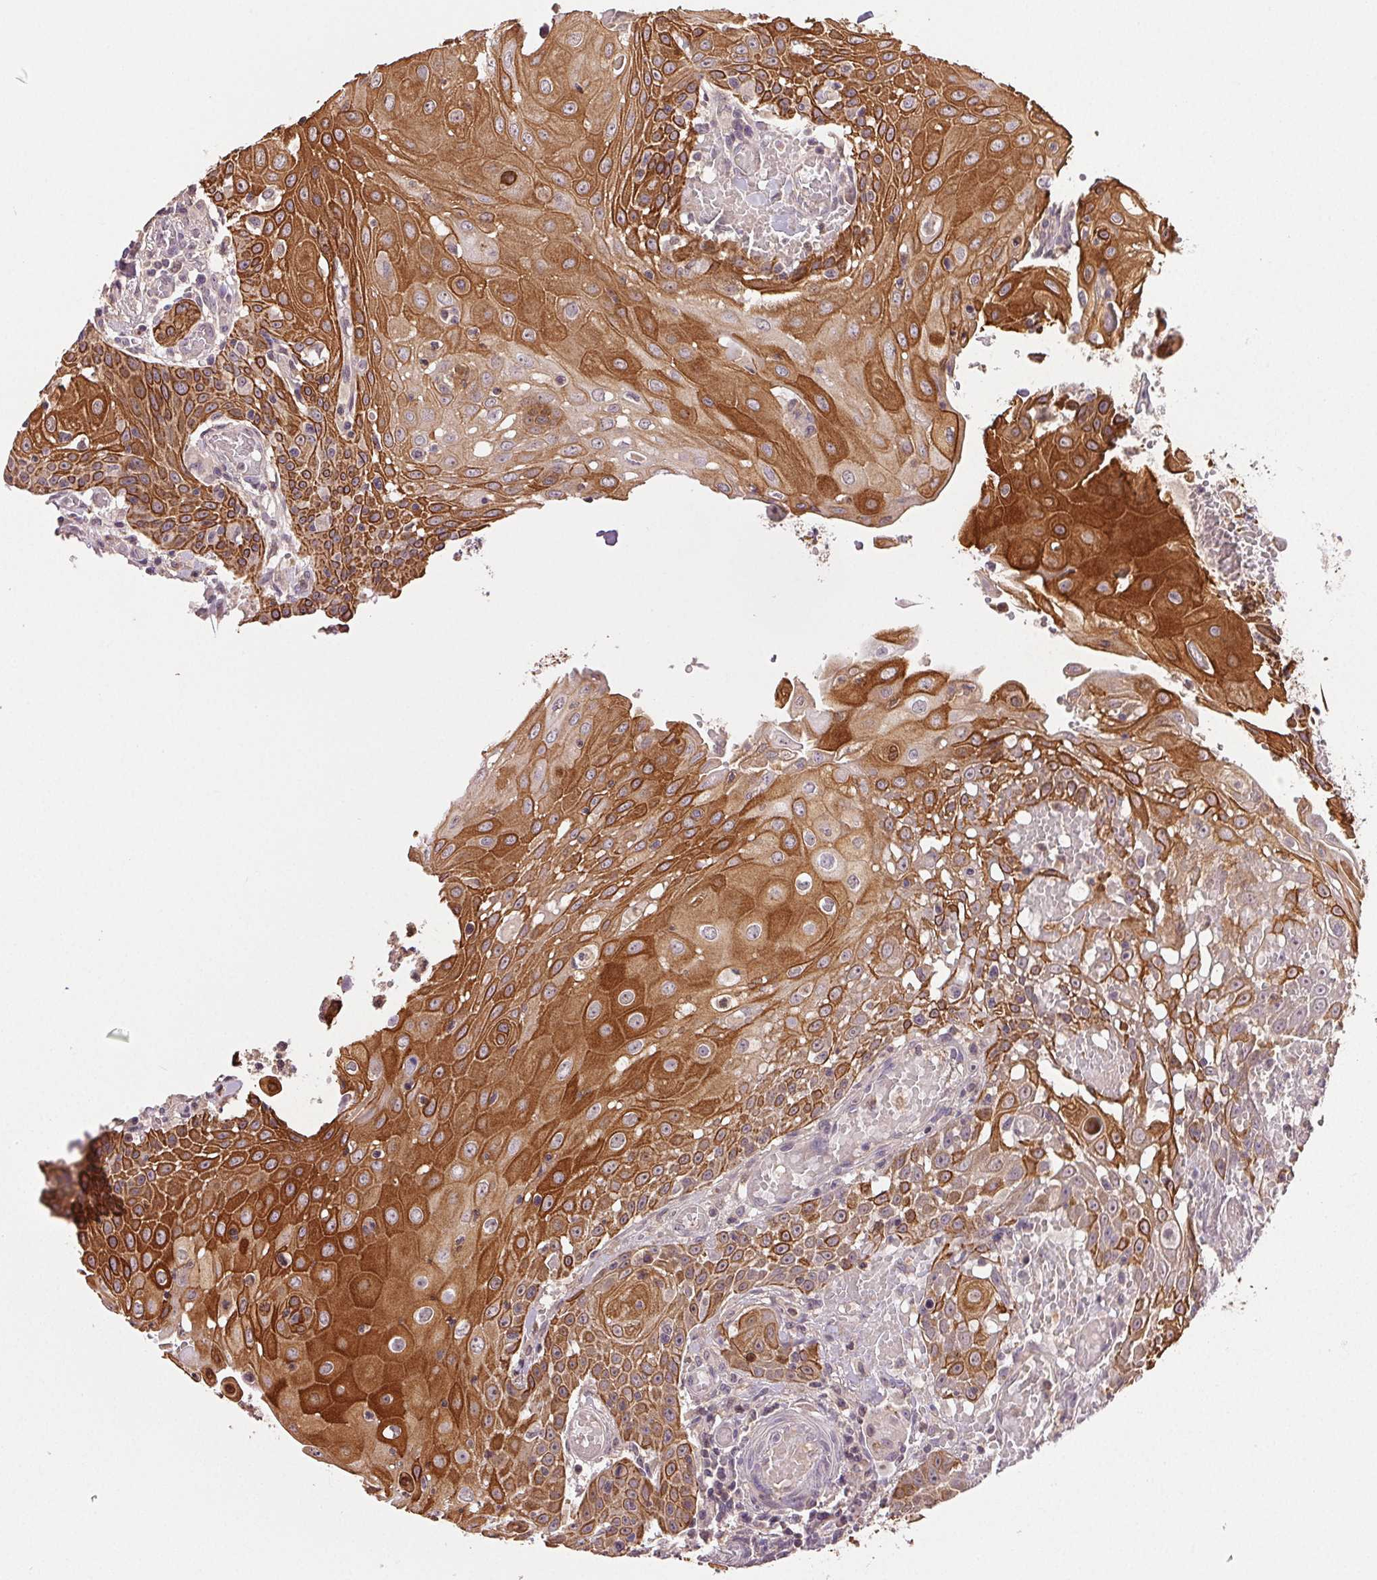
{"staining": {"intensity": "moderate", "quantity": ">75%", "location": "cytoplasmic/membranous"}, "tissue": "head and neck cancer", "cell_type": "Tumor cells", "image_type": "cancer", "snomed": [{"axis": "morphology", "description": "Normal tissue, NOS"}, {"axis": "morphology", "description": "Squamous cell carcinoma, NOS"}, {"axis": "topography", "description": "Oral tissue"}, {"axis": "topography", "description": "Head-Neck"}], "caption": "High-power microscopy captured an immunohistochemistry (IHC) micrograph of head and neck squamous cell carcinoma, revealing moderate cytoplasmic/membranous expression in about >75% of tumor cells.", "gene": "TMEM253", "patient": {"sex": "female", "age": 55}}